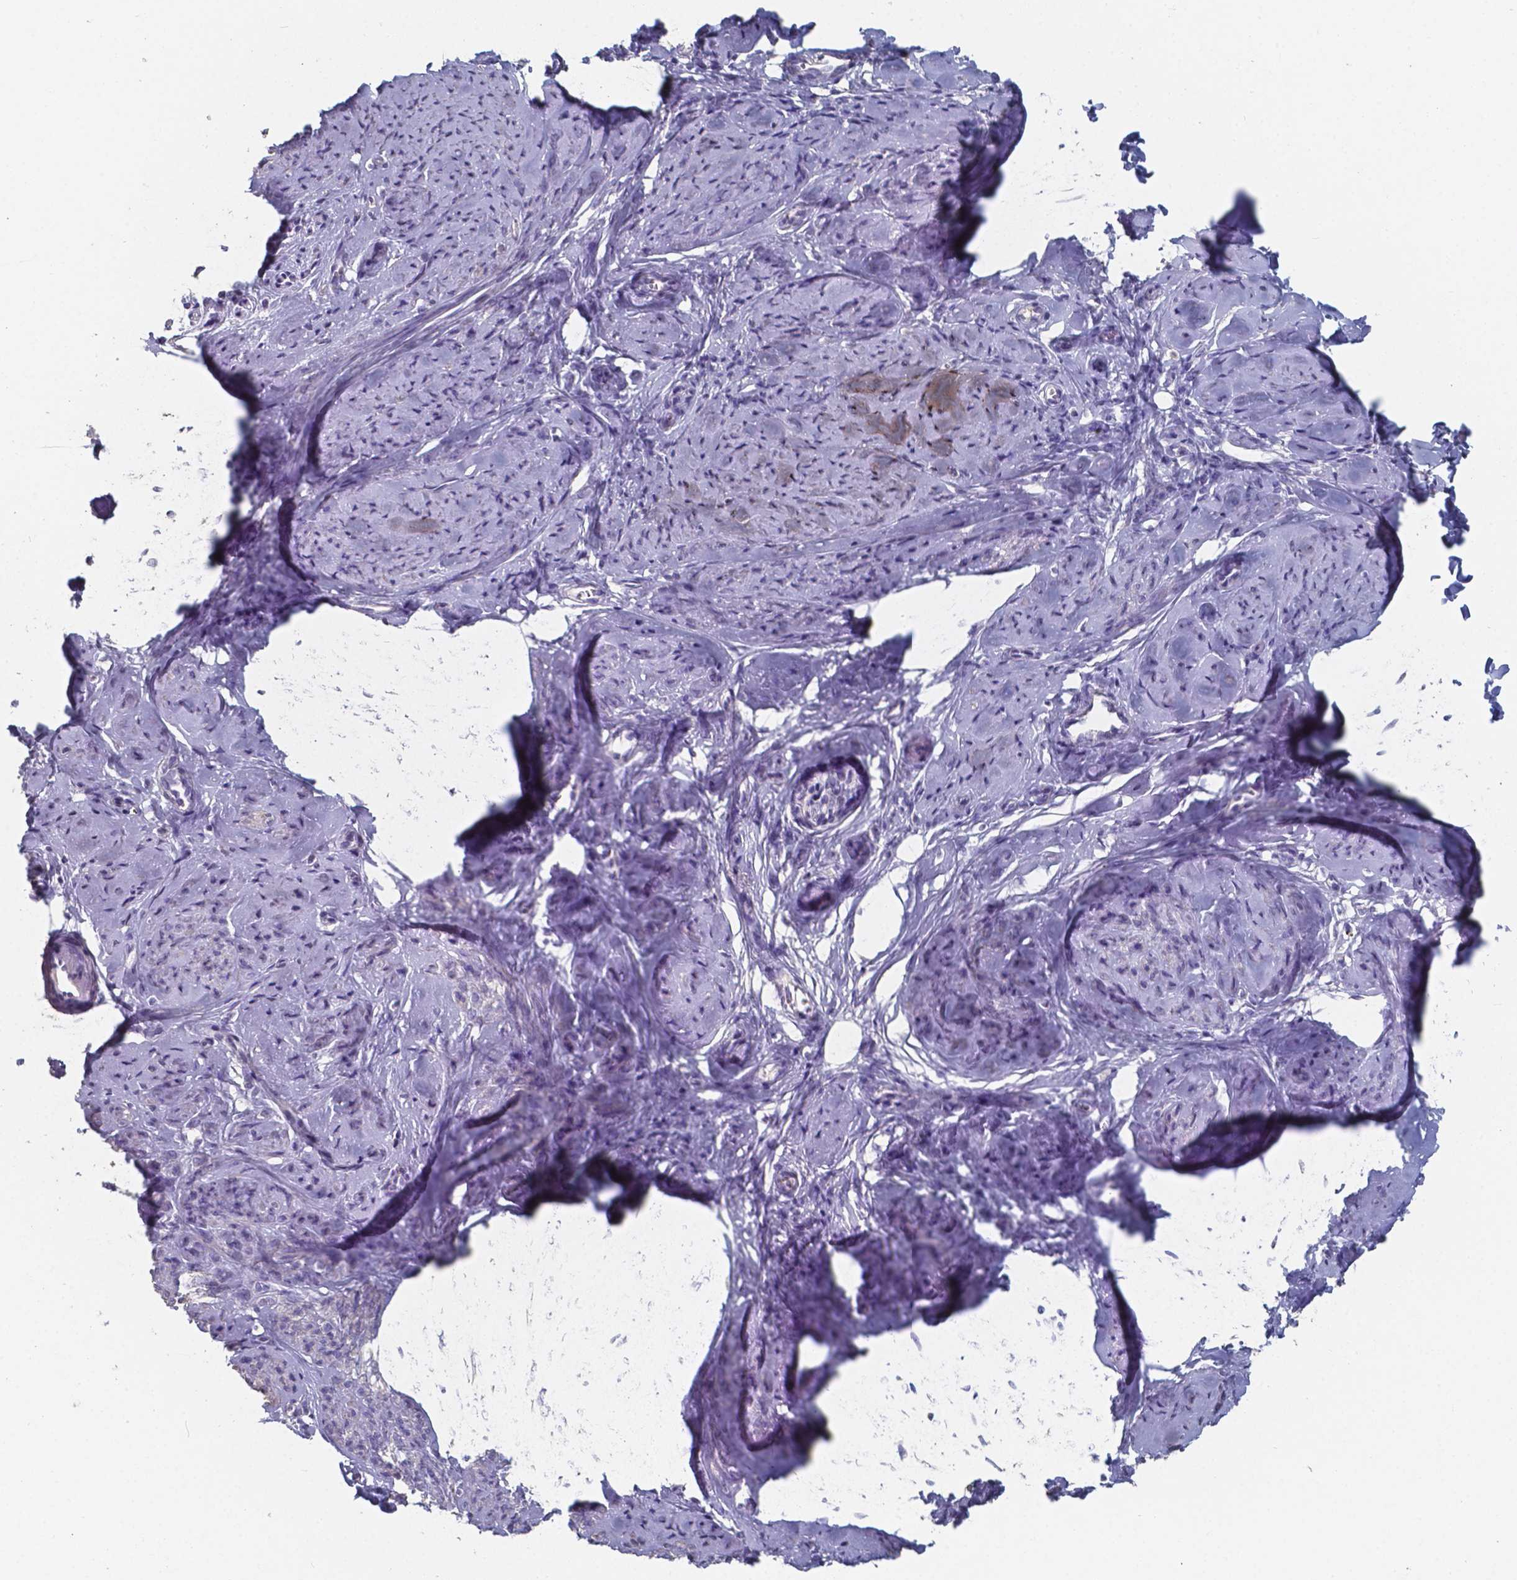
{"staining": {"intensity": "weak", "quantity": "25%-75%", "location": "cytoplasmic/membranous"}, "tissue": "smooth muscle", "cell_type": "Smooth muscle cells", "image_type": "normal", "snomed": [{"axis": "morphology", "description": "Normal tissue, NOS"}, {"axis": "topography", "description": "Smooth muscle"}], "caption": "DAB immunohistochemical staining of unremarkable smooth muscle reveals weak cytoplasmic/membranous protein positivity in about 25%-75% of smooth muscle cells. (IHC, brightfield microscopy, high magnification).", "gene": "FOXJ1", "patient": {"sex": "female", "age": 48}}